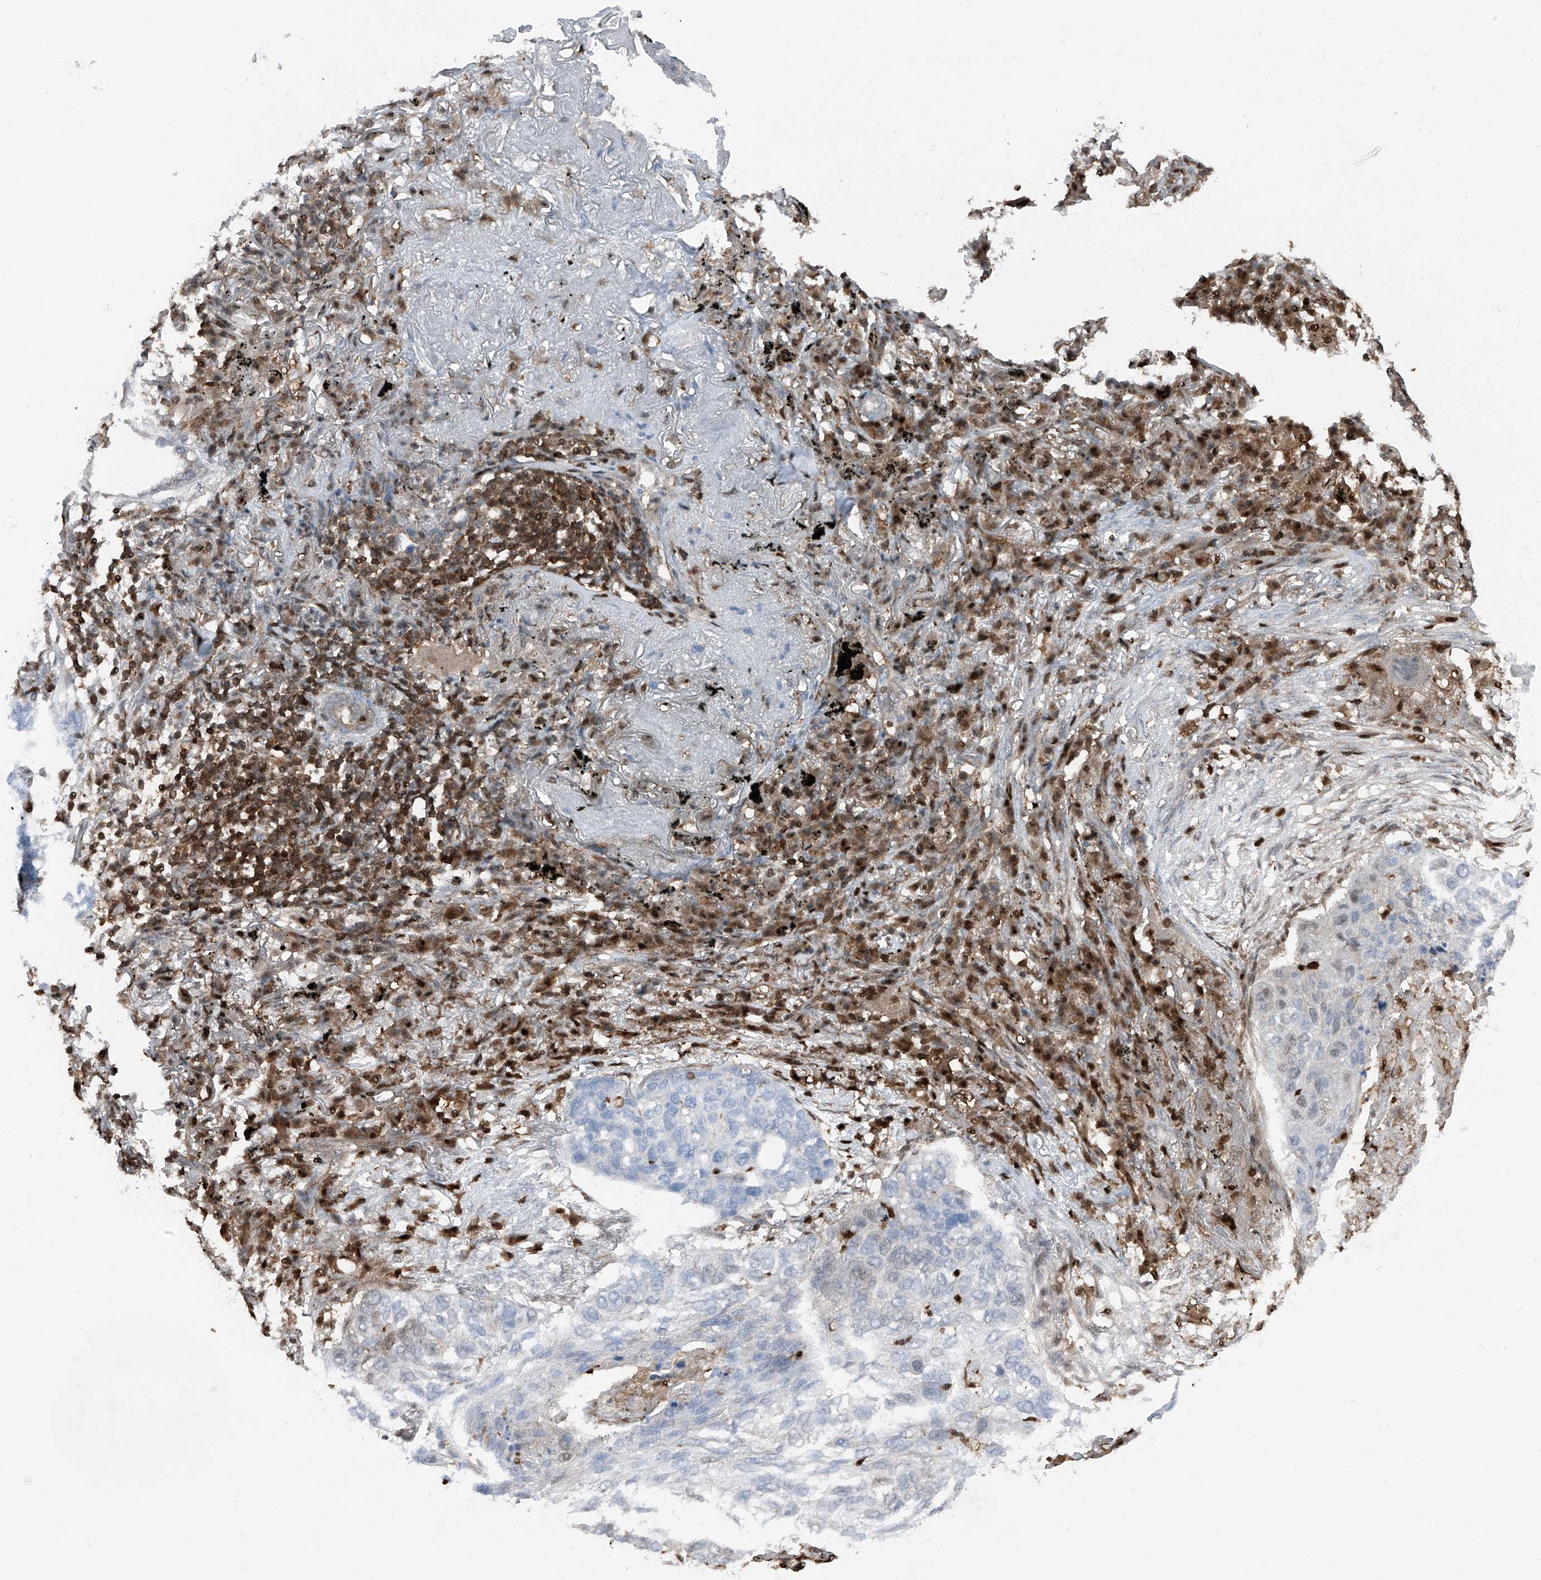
{"staining": {"intensity": "negative", "quantity": "none", "location": "none"}, "tissue": "lung cancer", "cell_type": "Tumor cells", "image_type": "cancer", "snomed": [{"axis": "morphology", "description": "Squamous cell carcinoma, NOS"}, {"axis": "topography", "description": "Lung"}], "caption": "An image of human squamous cell carcinoma (lung) is negative for staining in tumor cells. (DAB immunohistochemistry with hematoxylin counter stain).", "gene": "PSMB10", "patient": {"sex": "female", "age": 63}}